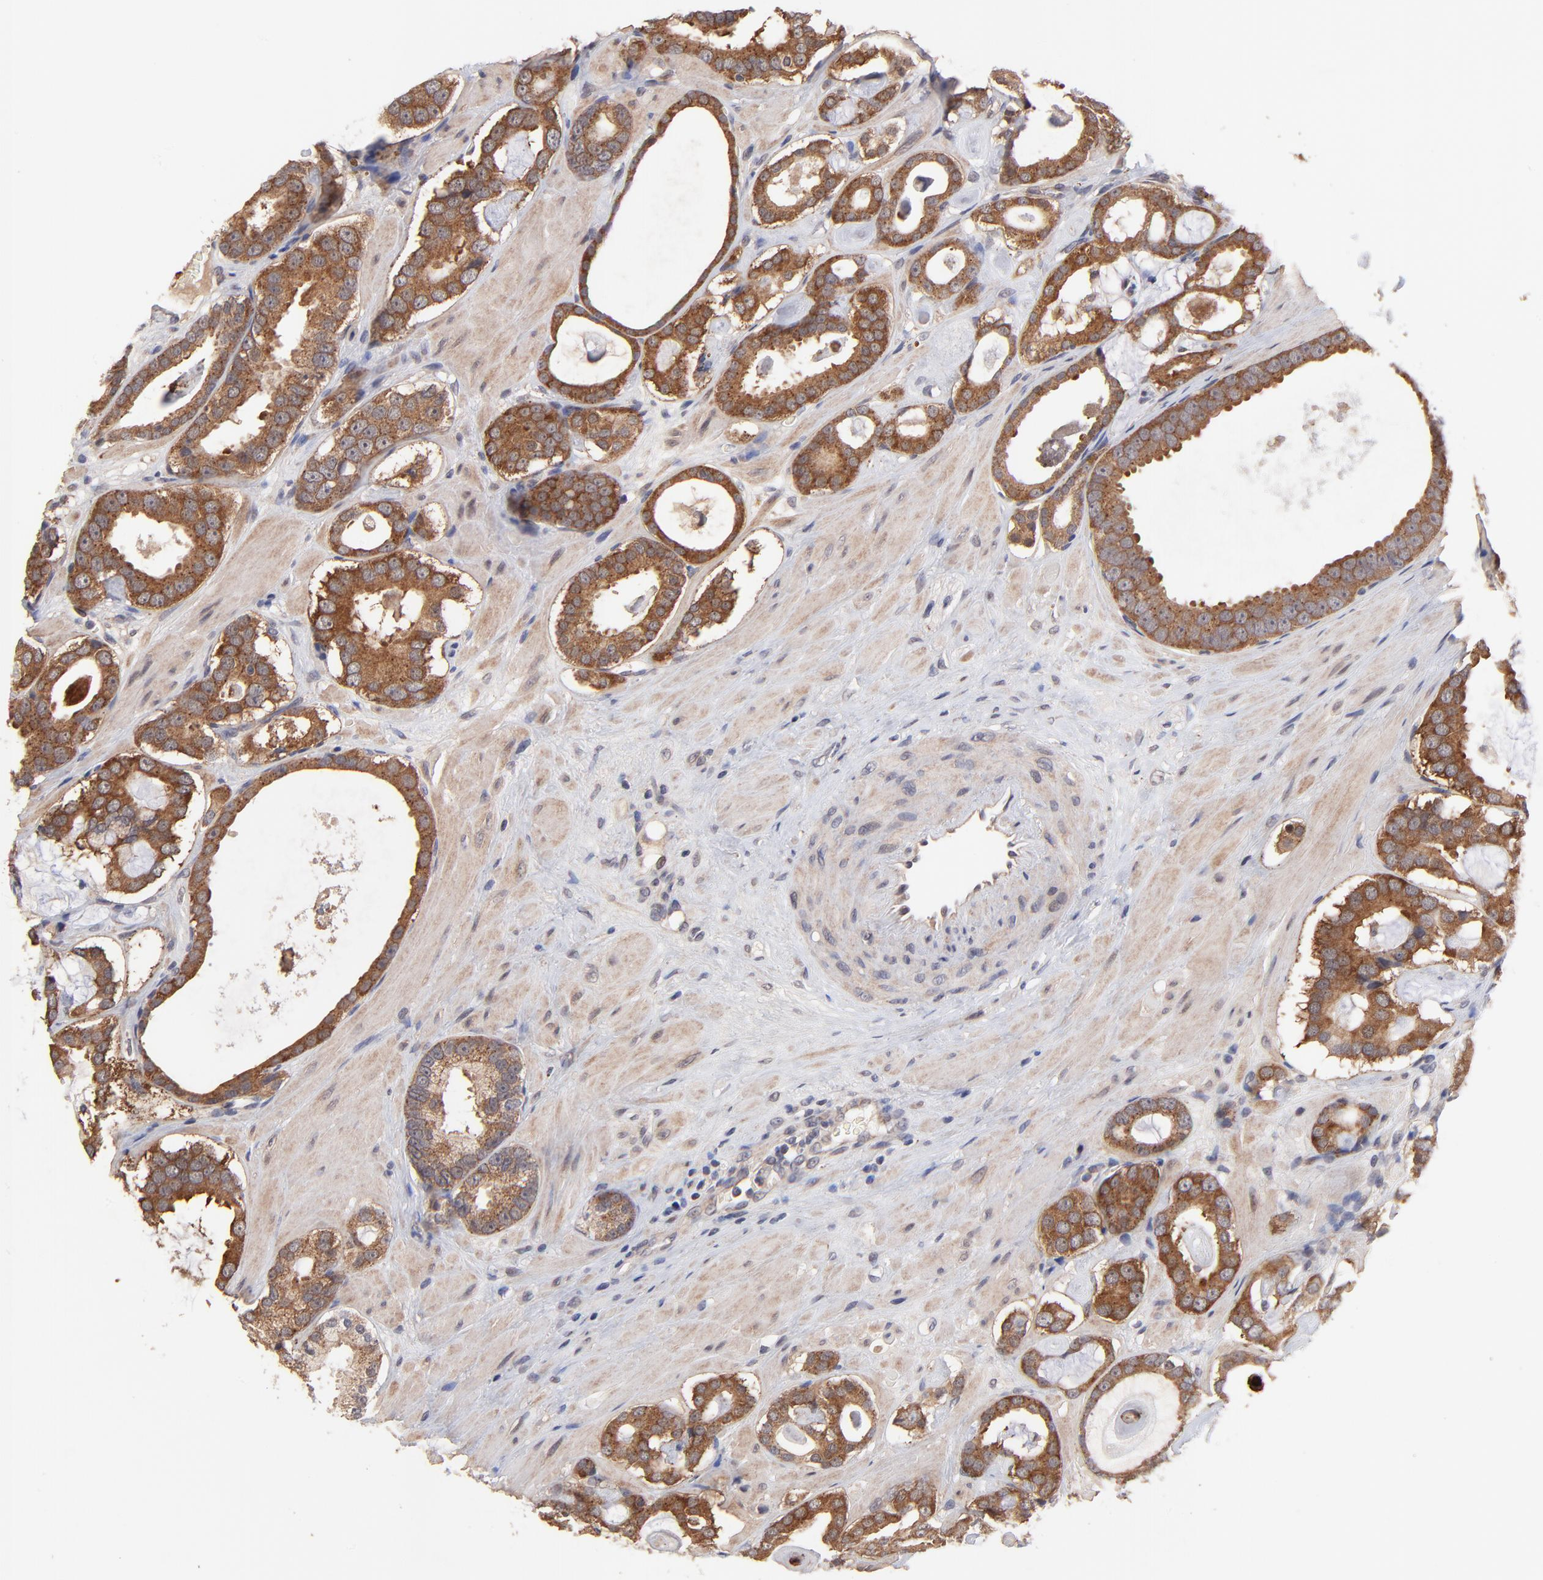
{"staining": {"intensity": "strong", "quantity": ">75%", "location": "cytoplasmic/membranous"}, "tissue": "prostate cancer", "cell_type": "Tumor cells", "image_type": "cancer", "snomed": [{"axis": "morphology", "description": "Adenocarcinoma, Low grade"}, {"axis": "topography", "description": "Prostate"}], "caption": "Prostate adenocarcinoma (low-grade) tissue reveals strong cytoplasmic/membranous expression in about >75% of tumor cells Nuclei are stained in blue.", "gene": "BAIAP2L2", "patient": {"sex": "male", "age": 57}}